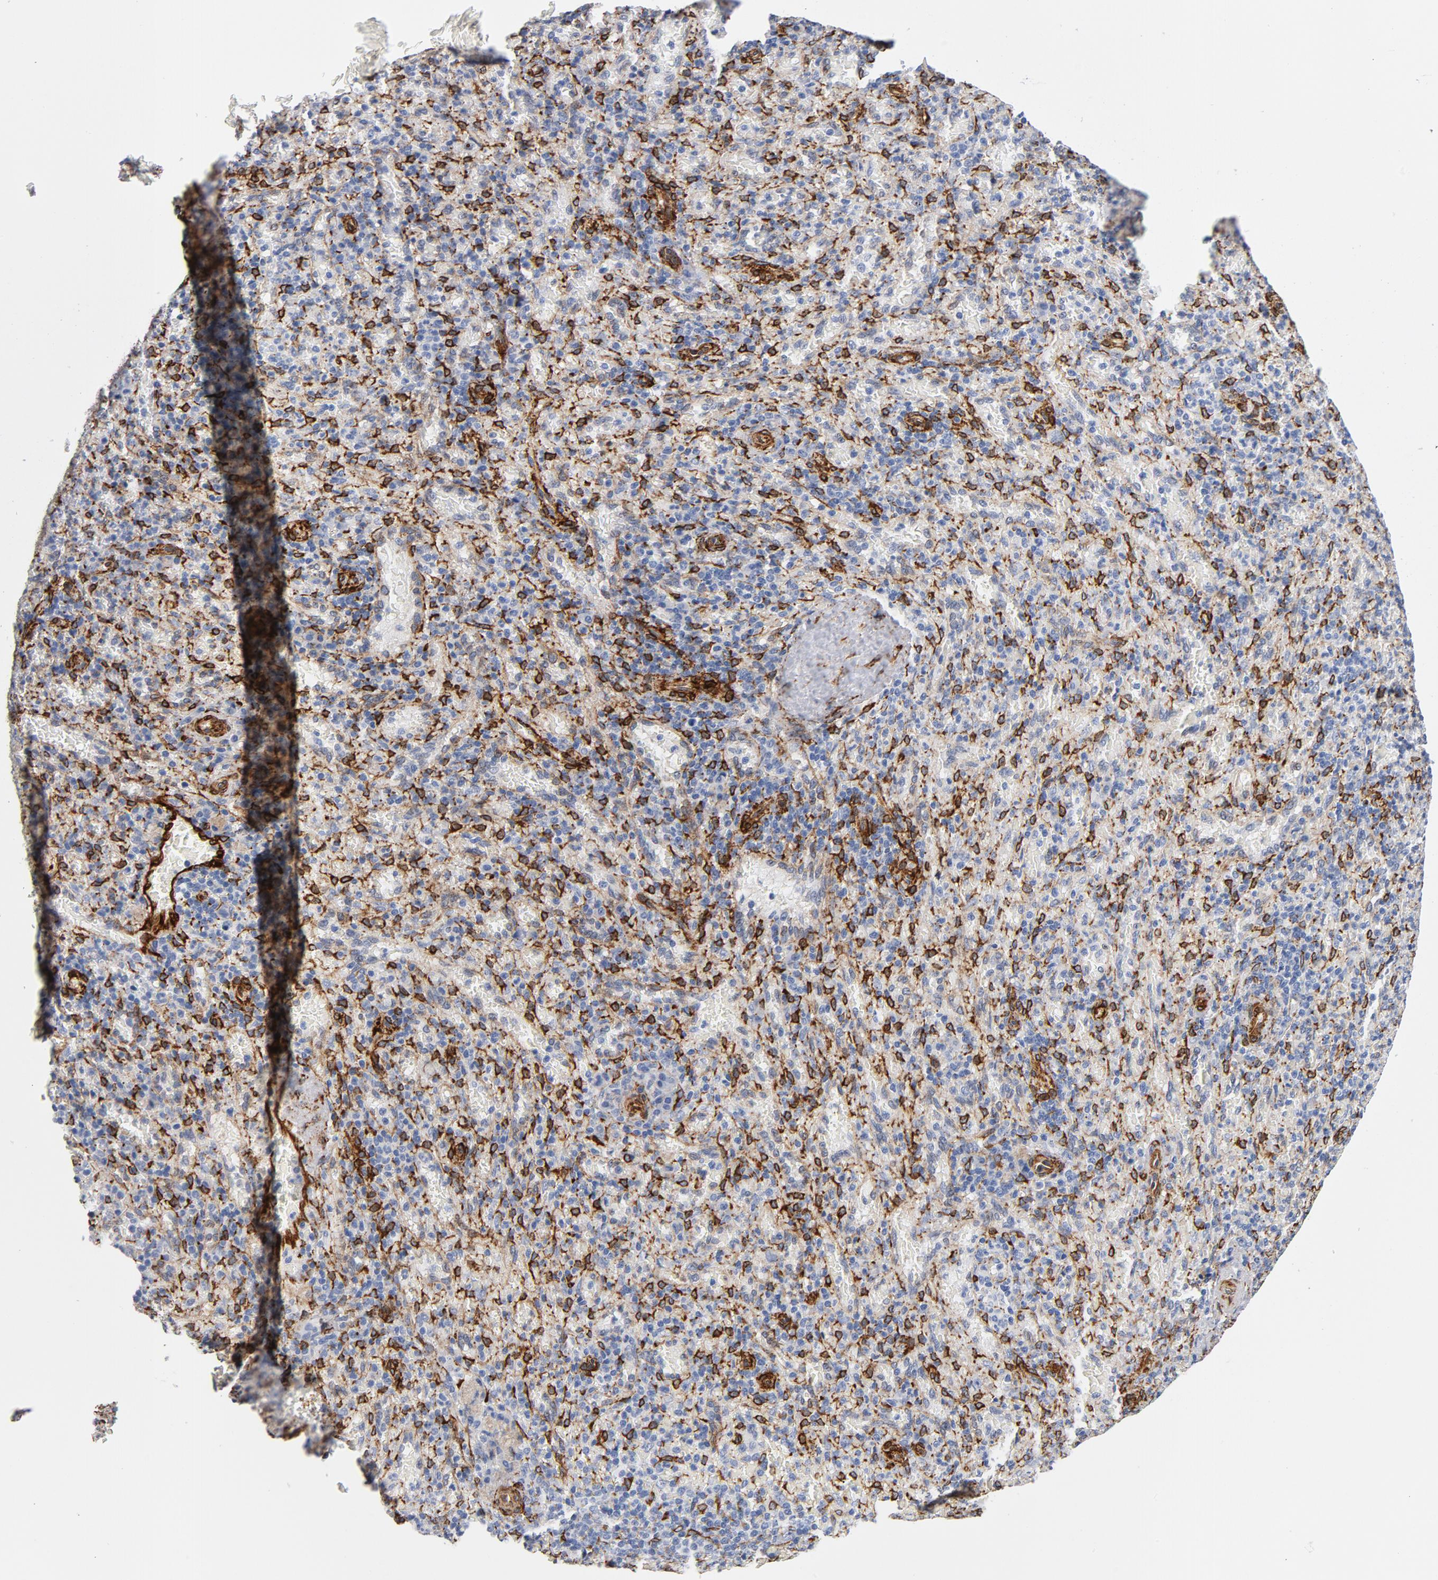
{"staining": {"intensity": "negative", "quantity": "none", "location": "none"}, "tissue": "spleen", "cell_type": "Cells in red pulp", "image_type": "normal", "snomed": [{"axis": "morphology", "description": "Normal tissue, NOS"}, {"axis": "topography", "description": "Spleen"}], "caption": "DAB immunohistochemical staining of normal spleen reveals no significant staining in cells in red pulp. Nuclei are stained in blue.", "gene": "SERPINH1", "patient": {"sex": "female", "age": 43}}